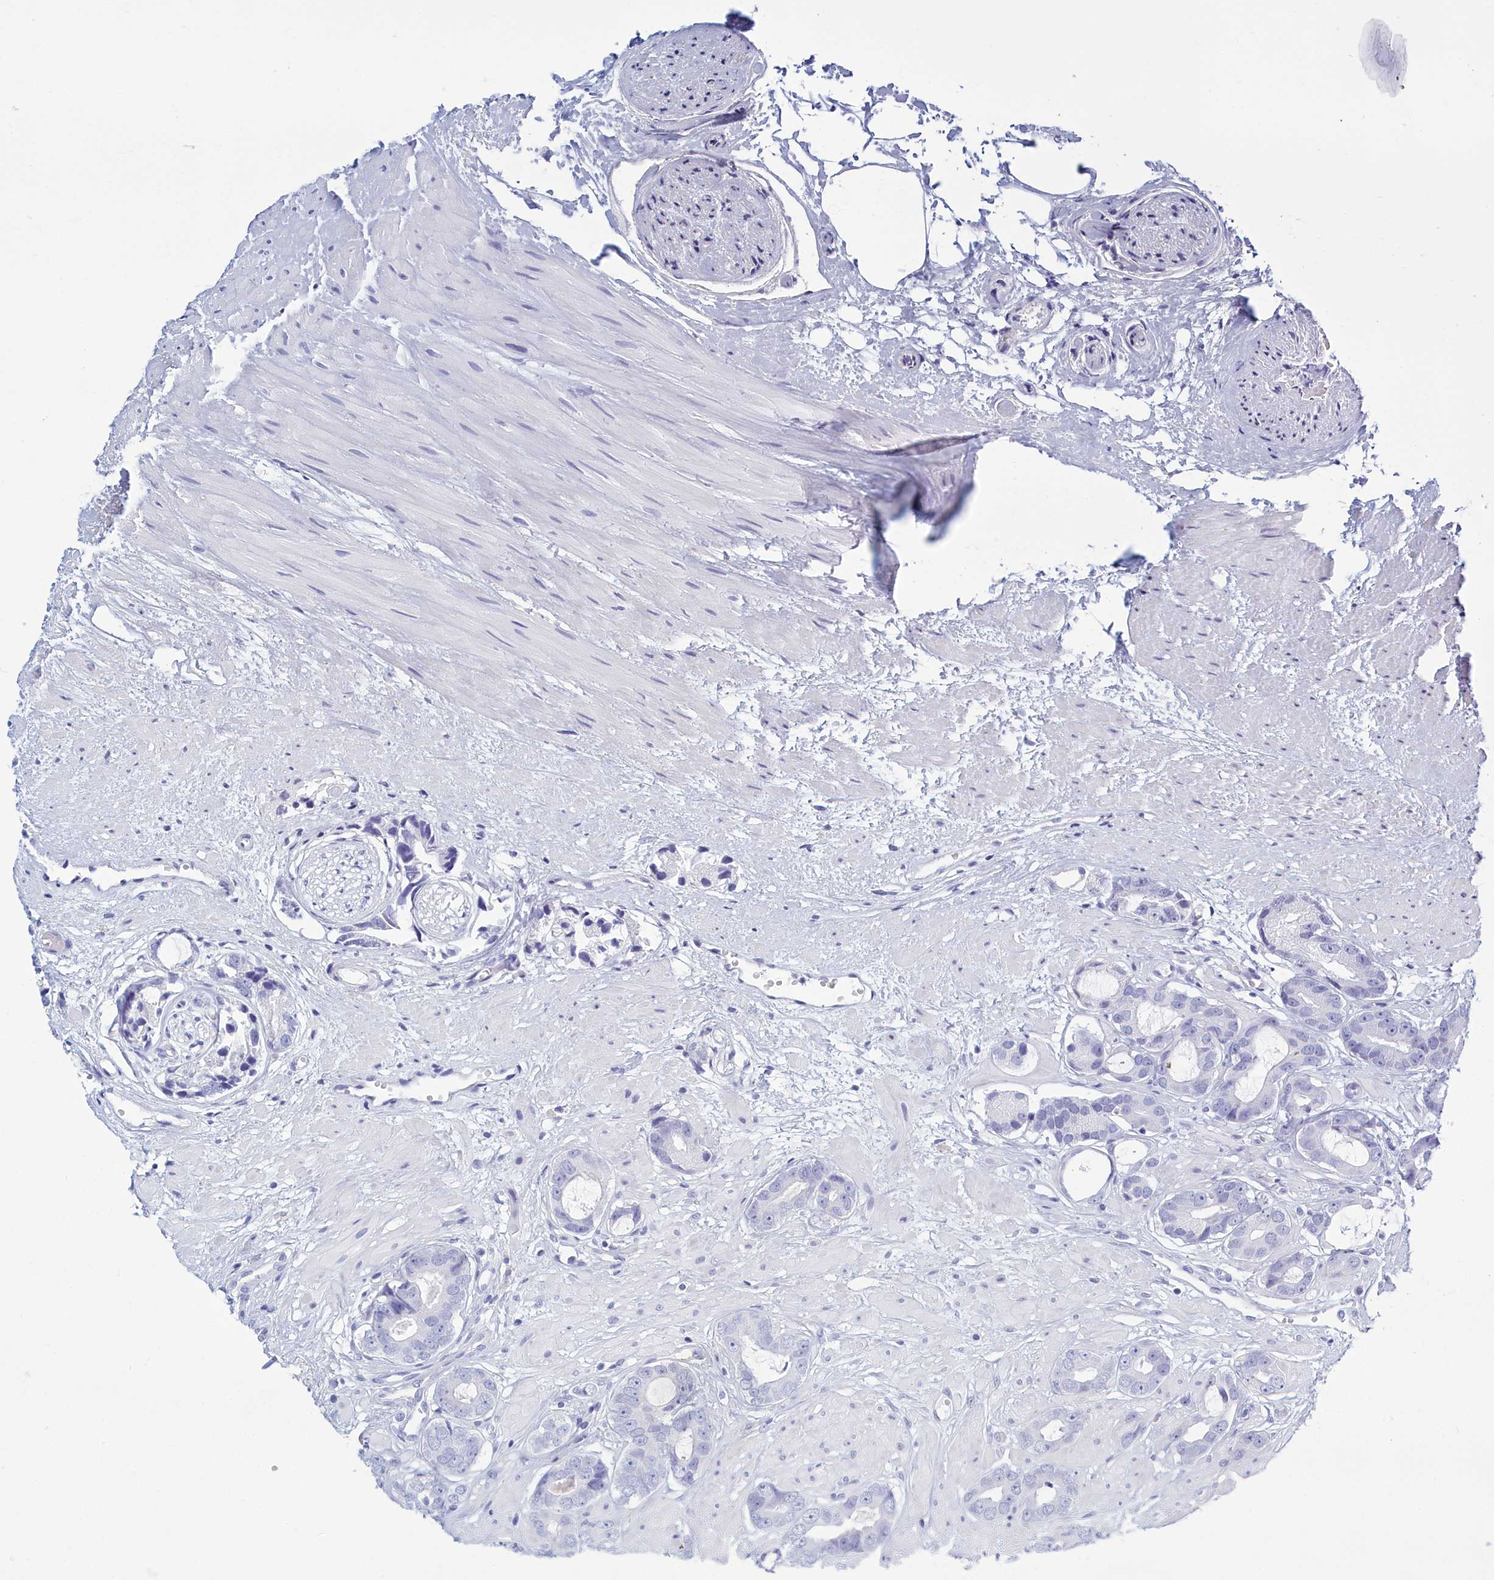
{"staining": {"intensity": "negative", "quantity": "none", "location": "none"}, "tissue": "prostate cancer", "cell_type": "Tumor cells", "image_type": "cancer", "snomed": [{"axis": "morphology", "description": "Adenocarcinoma, Low grade"}, {"axis": "topography", "description": "Prostate"}], "caption": "DAB immunohistochemical staining of adenocarcinoma (low-grade) (prostate) shows no significant expression in tumor cells. (Immunohistochemistry (ihc), brightfield microscopy, high magnification).", "gene": "TMEM97", "patient": {"sex": "male", "age": 64}}